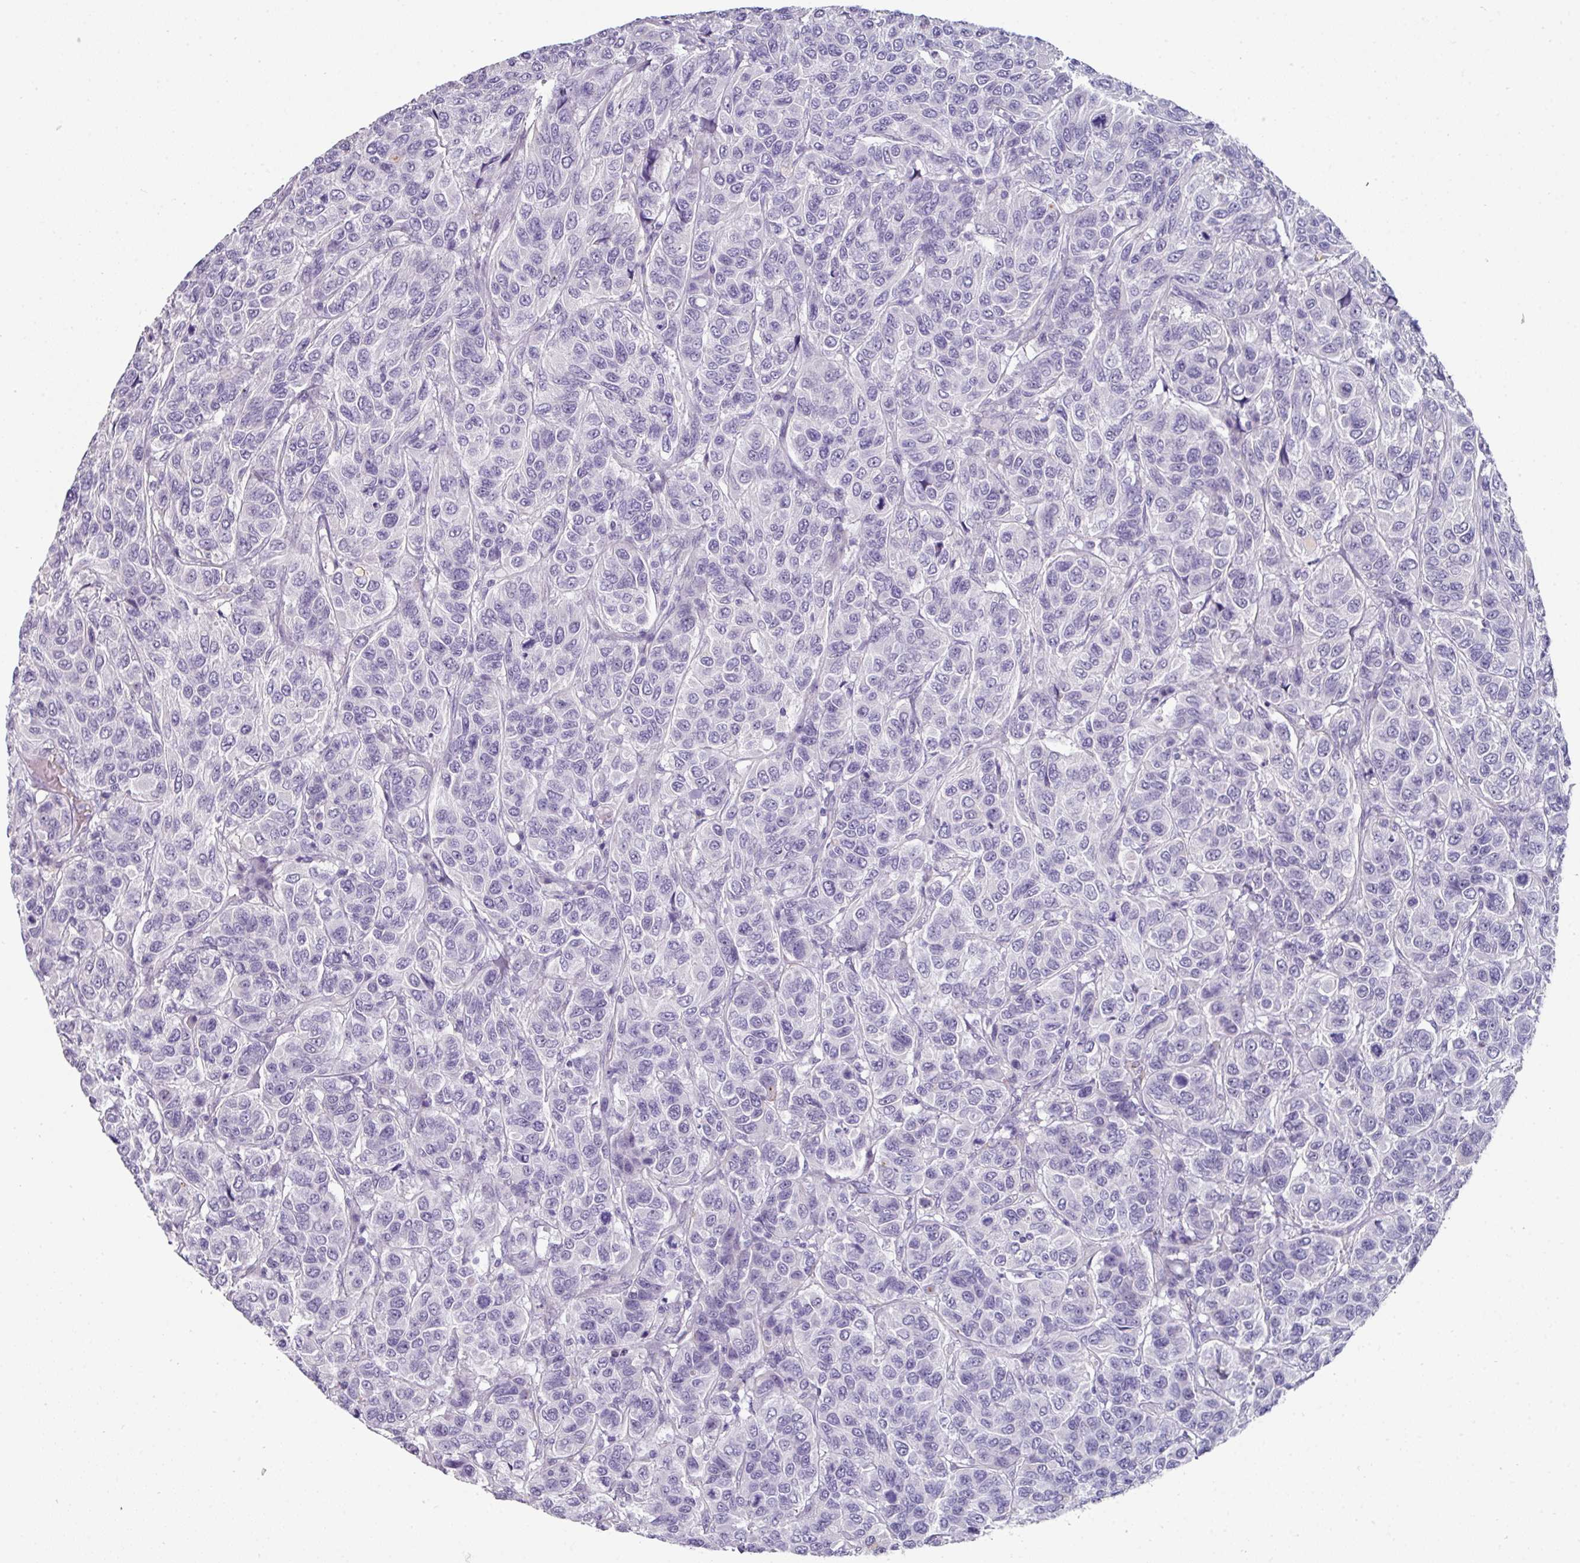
{"staining": {"intensity": "negative", "quantity": "none", "location": "none"}, "tissue": "breast cancer", "cell_type": "Tumor cells", "image_type": "cancer", "snomed": [{"axis": "morphology", "description": "Duct carcinoma"}, {"axis": "topography", "description": "Breast"}], "caption": "Immunohistochemistry of human breast cancer displays no expression in tumor cells.", "gene": "EYA3", "patient": {"sex": "female", "age": 55}}